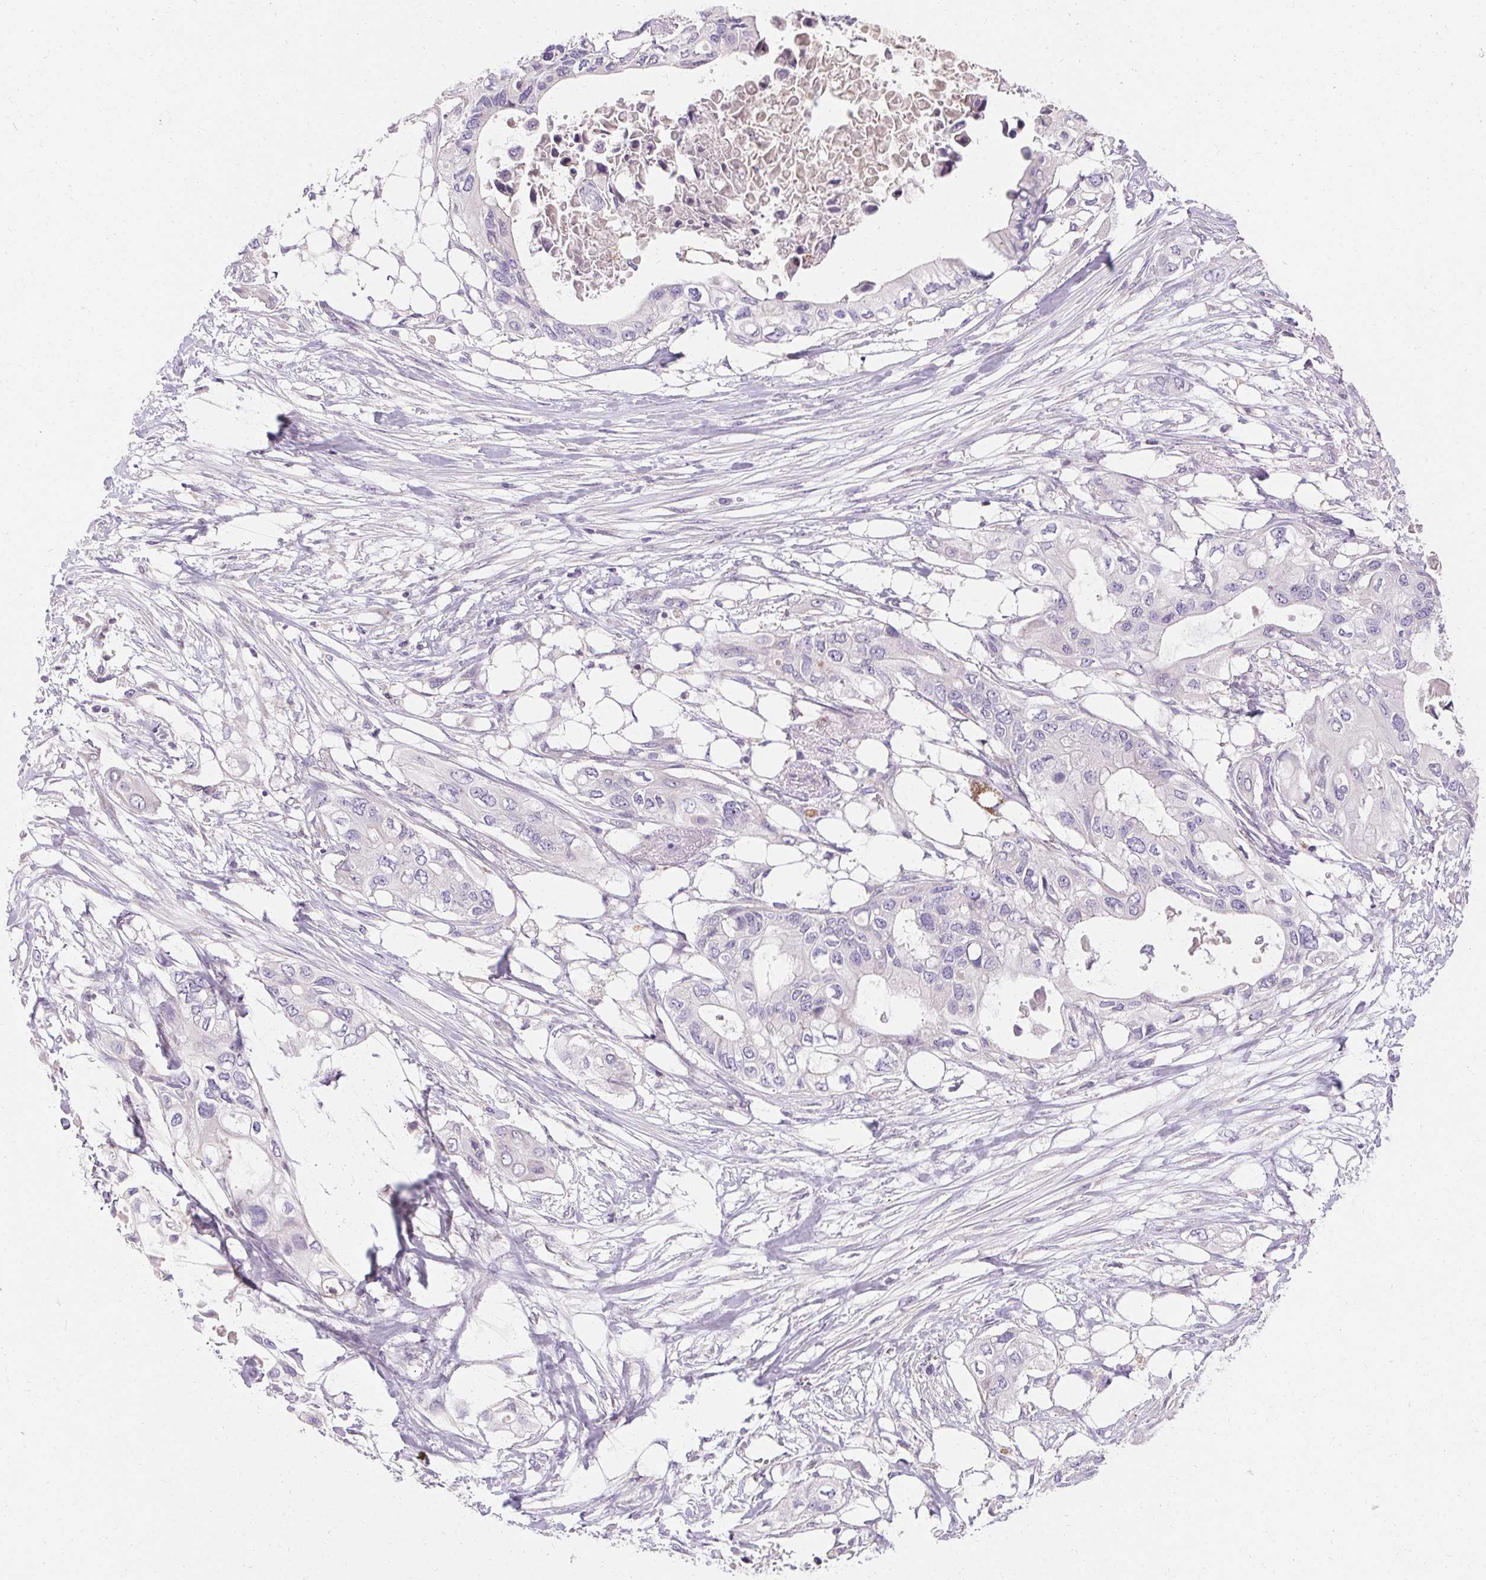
{"staining": {"intensity": "negative", "quantity": "none", "location": "none"}, "tissue": "pancreatic cancer", "cell_type": "Tumor cells", "image_type": "cancer", "snomed": [{"axis": "morphology", "description": "Adenocarcinoma, NOS"}, {"axis": "topography", "description": "Pancreas"}], "caption": "Image shows no significant protein staining in tumor cells of pancreatic adenocarcinoma.", "gene": "TRIP13", "patient": {"sex": "female", "age": 63}}